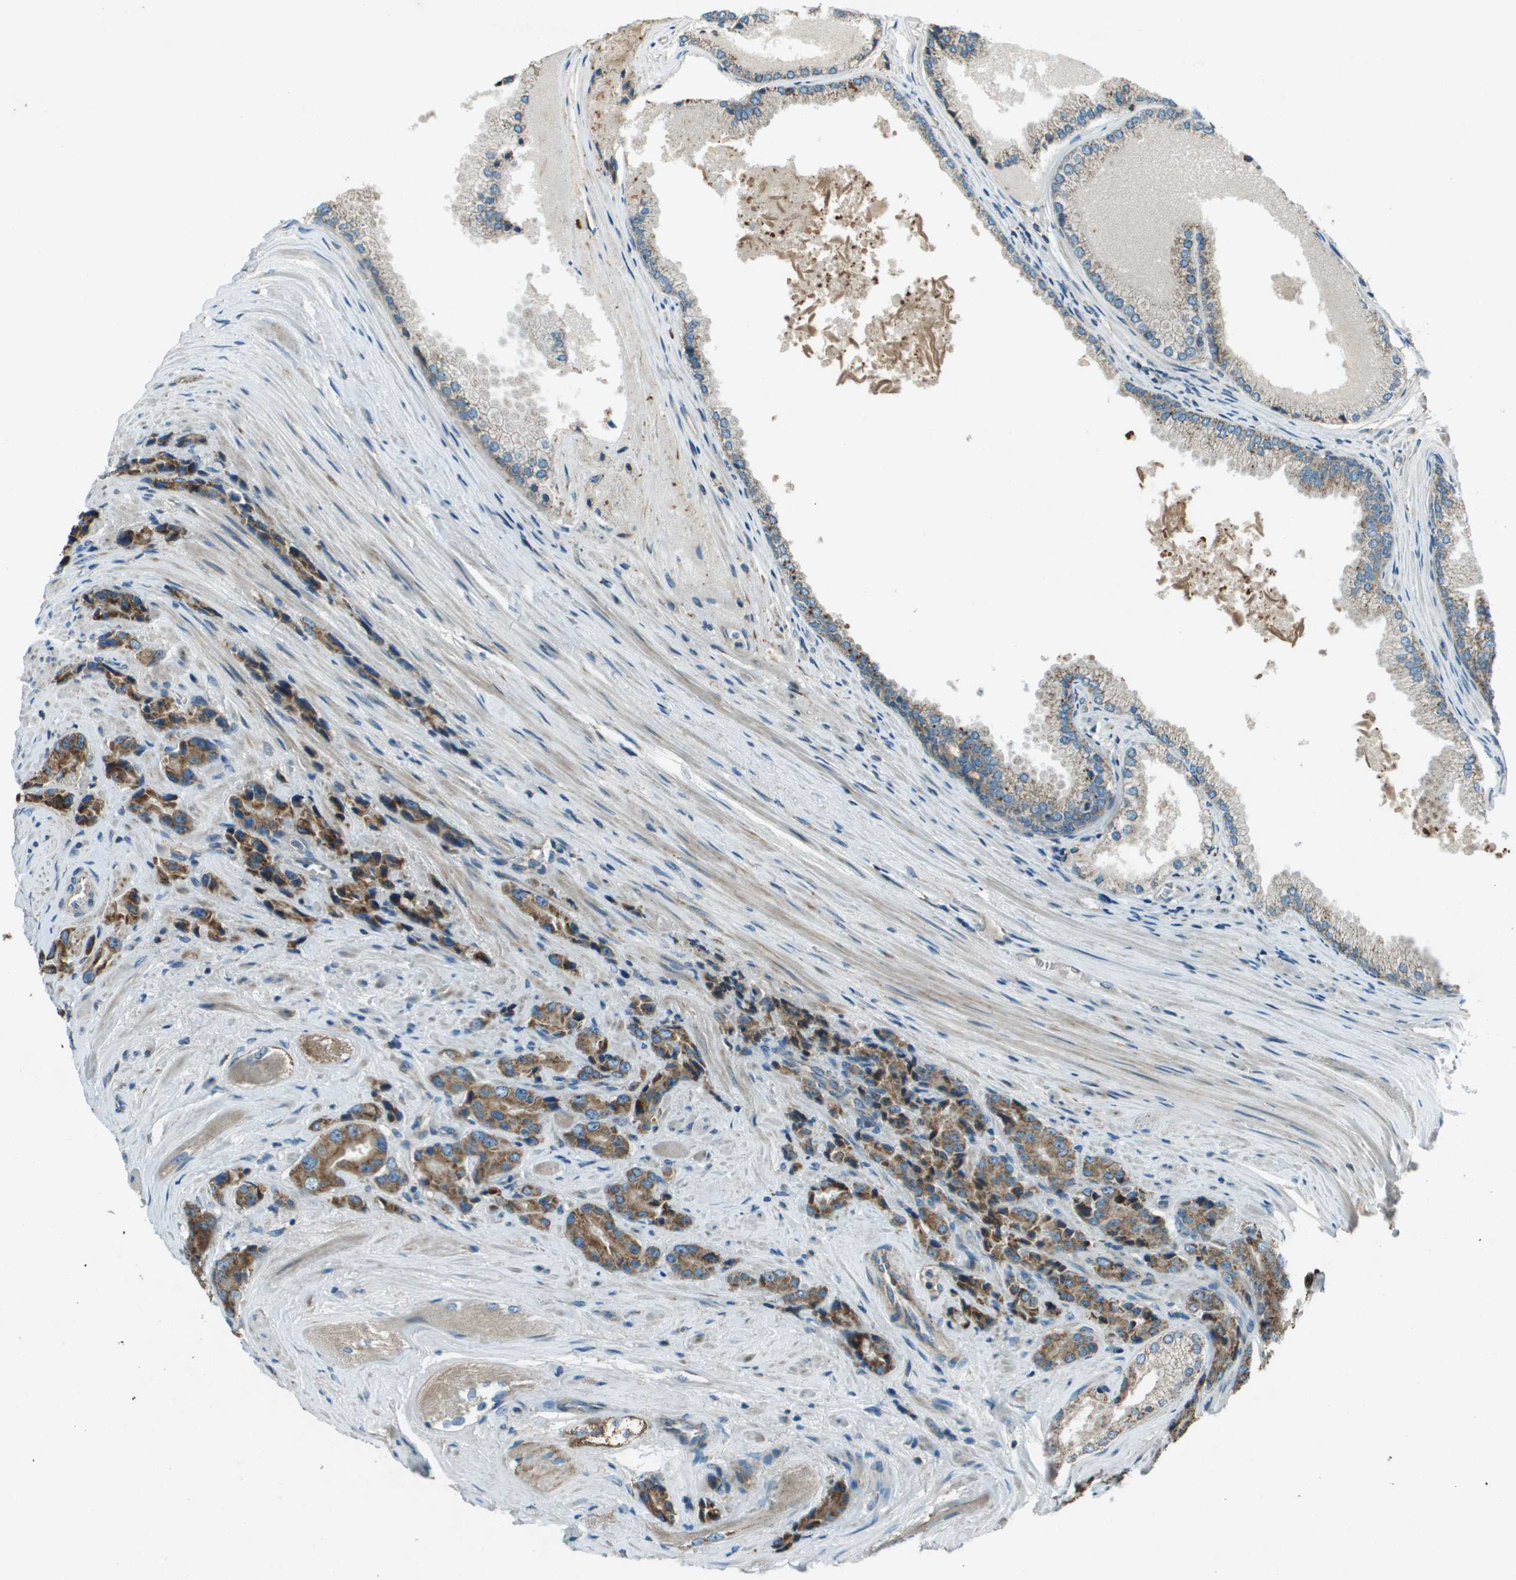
{"staining": {"intensity": "moderate", "quantity": ">75%", "location": "cytoplasmic/membranous"}, "tissue": "prostate cancer", "cell_type": "Tumor cells", "image_type": "cancer", "snomed": [{"axis": "morphology", "description": "Adenocarcinoma, High grade"}, {"axis": "topography", "description": "Prostate"}], "caption": "DAB (3,3'-diaminobenzidine) immunohistochemical staining of prostate adenocarcinoma (high-grade) demonstrates moderate cytoplasmic/membranous protein expression in about >75% of tumor cells.", "gene": "MIGA1", "patient": {"sex": "male", "age": 71}}